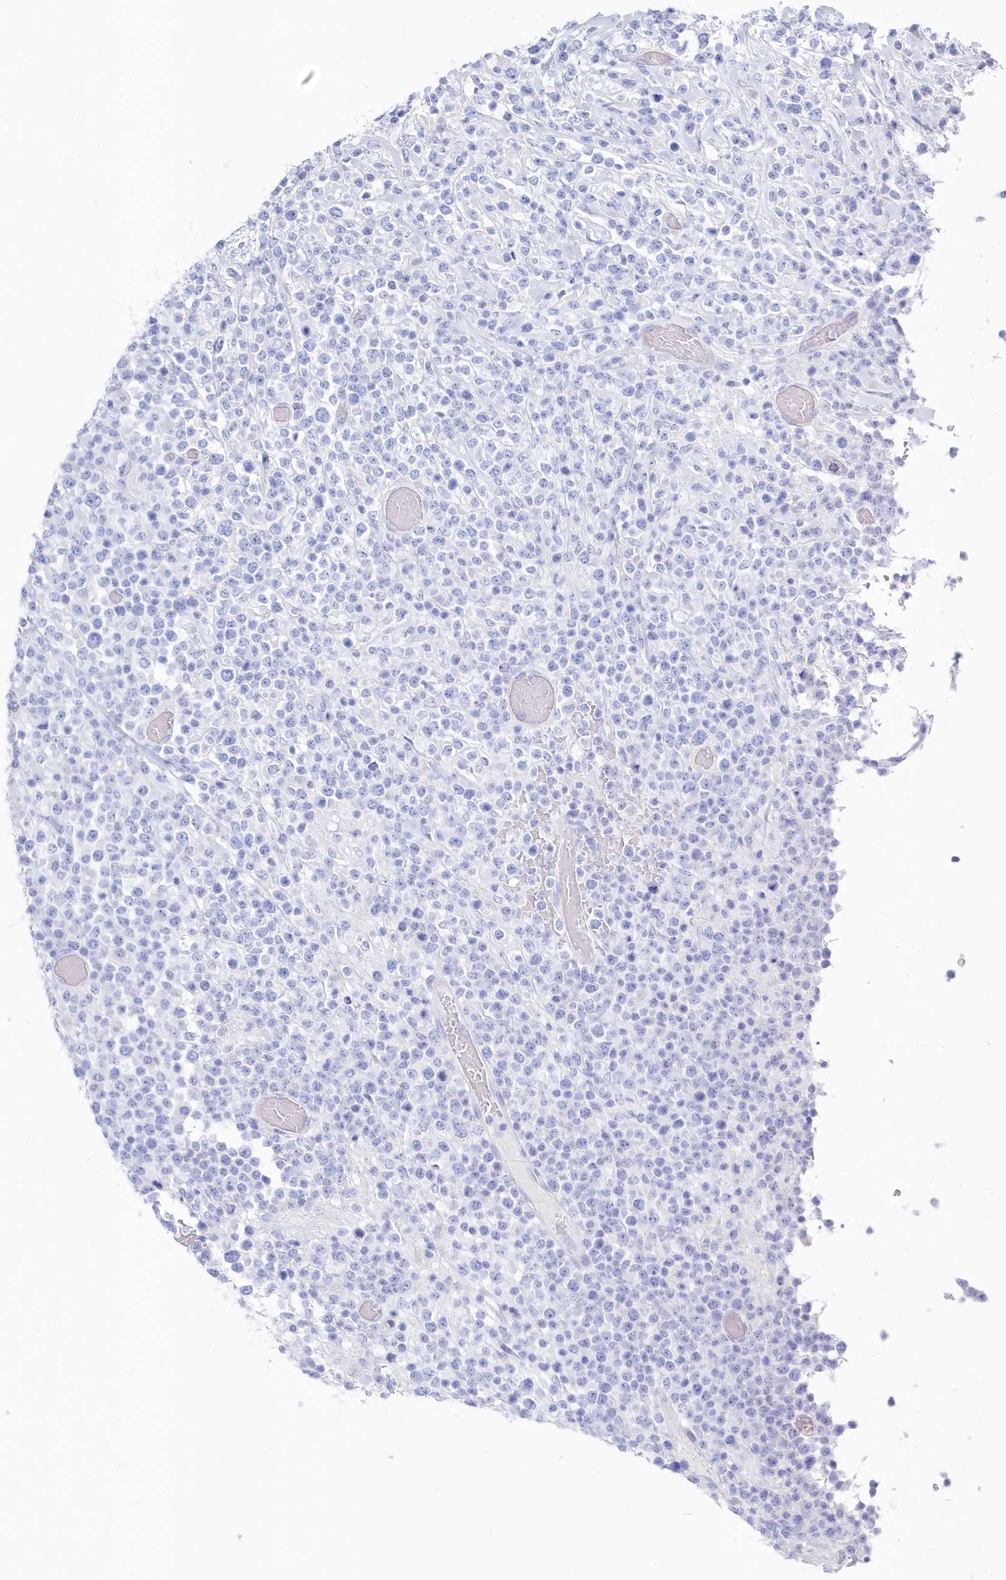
{"staining": {"intensity": "negative", "quantity": "none", "location": "none"}, "tissue": "lymphoma", "cell_type": "Tumor cells", "image_type": "cancer", "snomed": [{"axis": "morphology", "description": "Malignant lymphoma, non-Hodgkin's type, High grade"}, {"axis": "topography", "description": "Colon"}], "caption": "This micrograph is of lymphoma stained with immunohistochemistry (IHC) to label a protein in brown with the nuclei are counter-stained blue. There is no expression in tumor cells. Brightfield microscopy of immunohistochemistry stained with DAB (3,3'-diaminobenzidine) (brown) and hematoxylin (blue), captured at high magnification.", "gene": "CSNK1G2", "patient": {"sex": "female", "age": 53}}